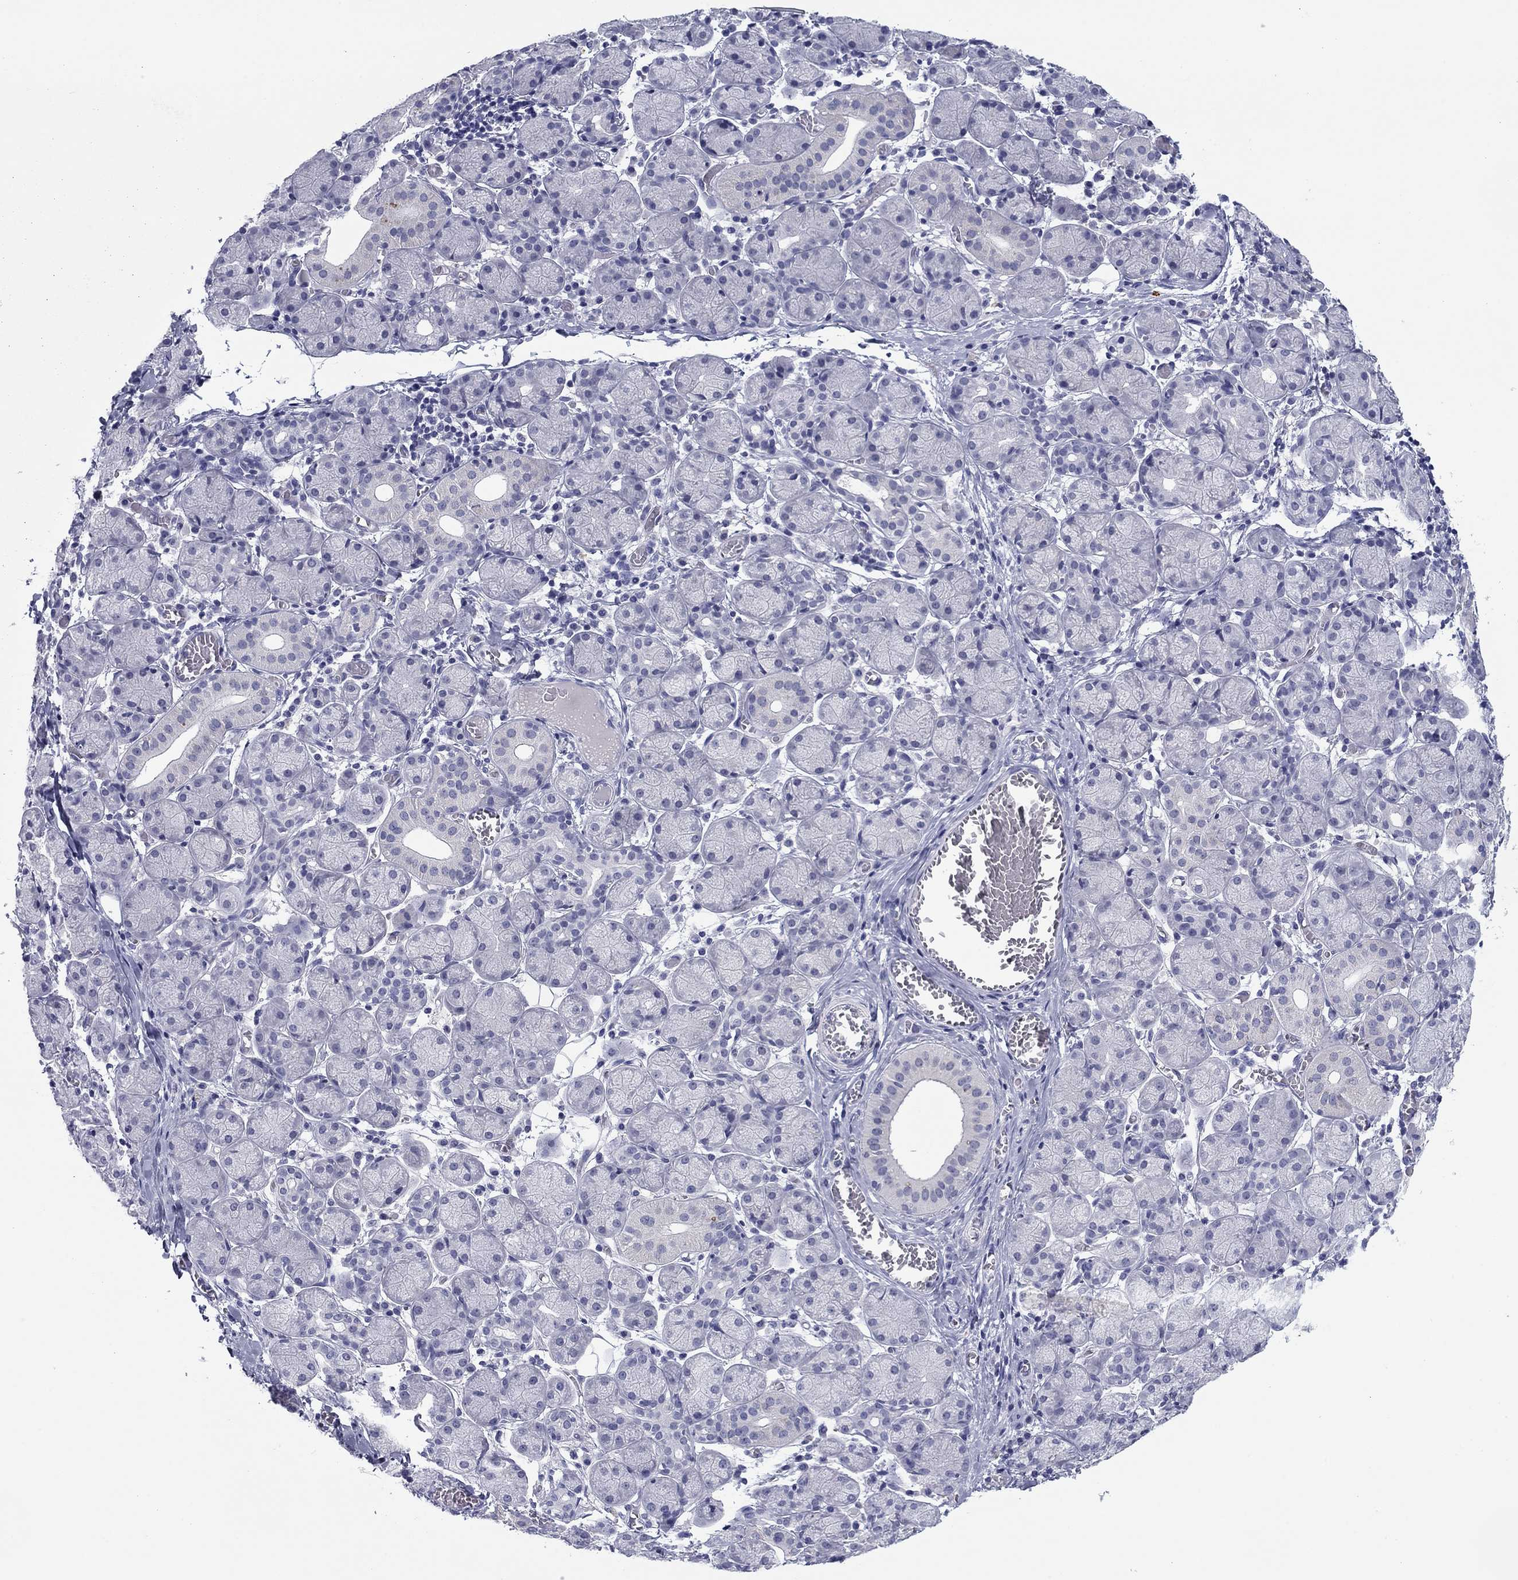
{"staining": {"intensity": "negative", "quantity": "none", "location": "none"}, "tissue": "salivary gland", "cell_type": "Glandular cells", "image_type": "normal", "snomed": [{"axis": "morphology", "description": "Normal tissue, NOS"}, {"axis": "topography", "description": "Salivary gland"}, {"axis": "topography", "description": "Peripheral nerve tissue"}], "caption": "Immunohistochemistry of benign salivary gland displays no expression in glandular cells. Brightfield microscopy of immunohistochemistry stained with DAB (brown) and hematoxylin (blue), captured at high magnification.", "gene": "TCFL5", "patient": {"sex": "female", "age": 24}}